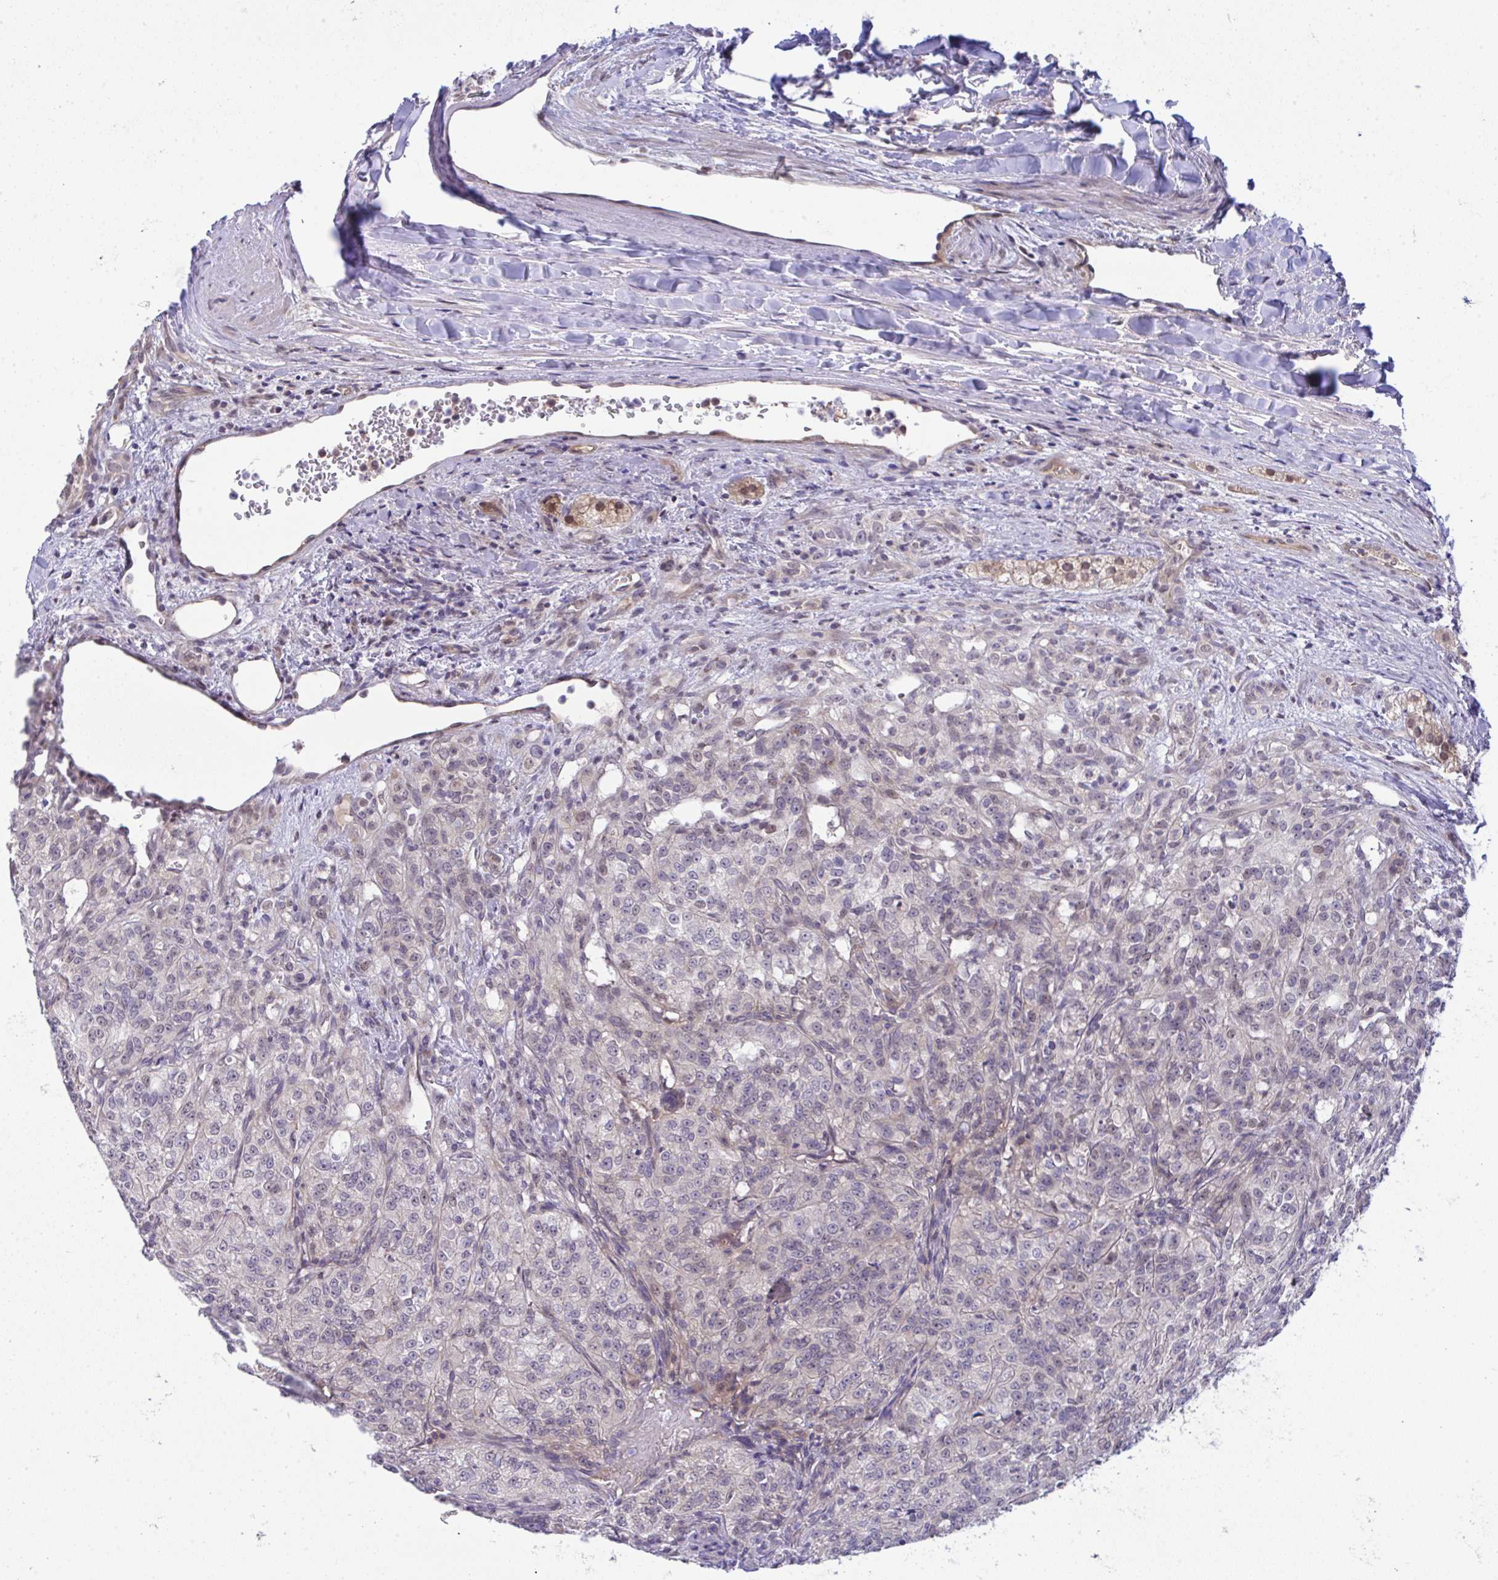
{"staining": {"intensity": "negative", "quantity": "none", "location": "none"}, "tissue": "renal cancer", "cell_type": "Tumor cells", "image_type": "cancer", "snomed": [{"axis": "morphology", "description": "Adenocarcinoma, NOS"}, {"axis": "topography", "description": "Kidney"}], "caption": "Renal cancer (adenocarcinoma) stained for a protein using immunohistochemistry (IHC) shows no positivity tumor cells.", "gene": "C9orf64", "patient": {"sex": "female", "age": 63}}